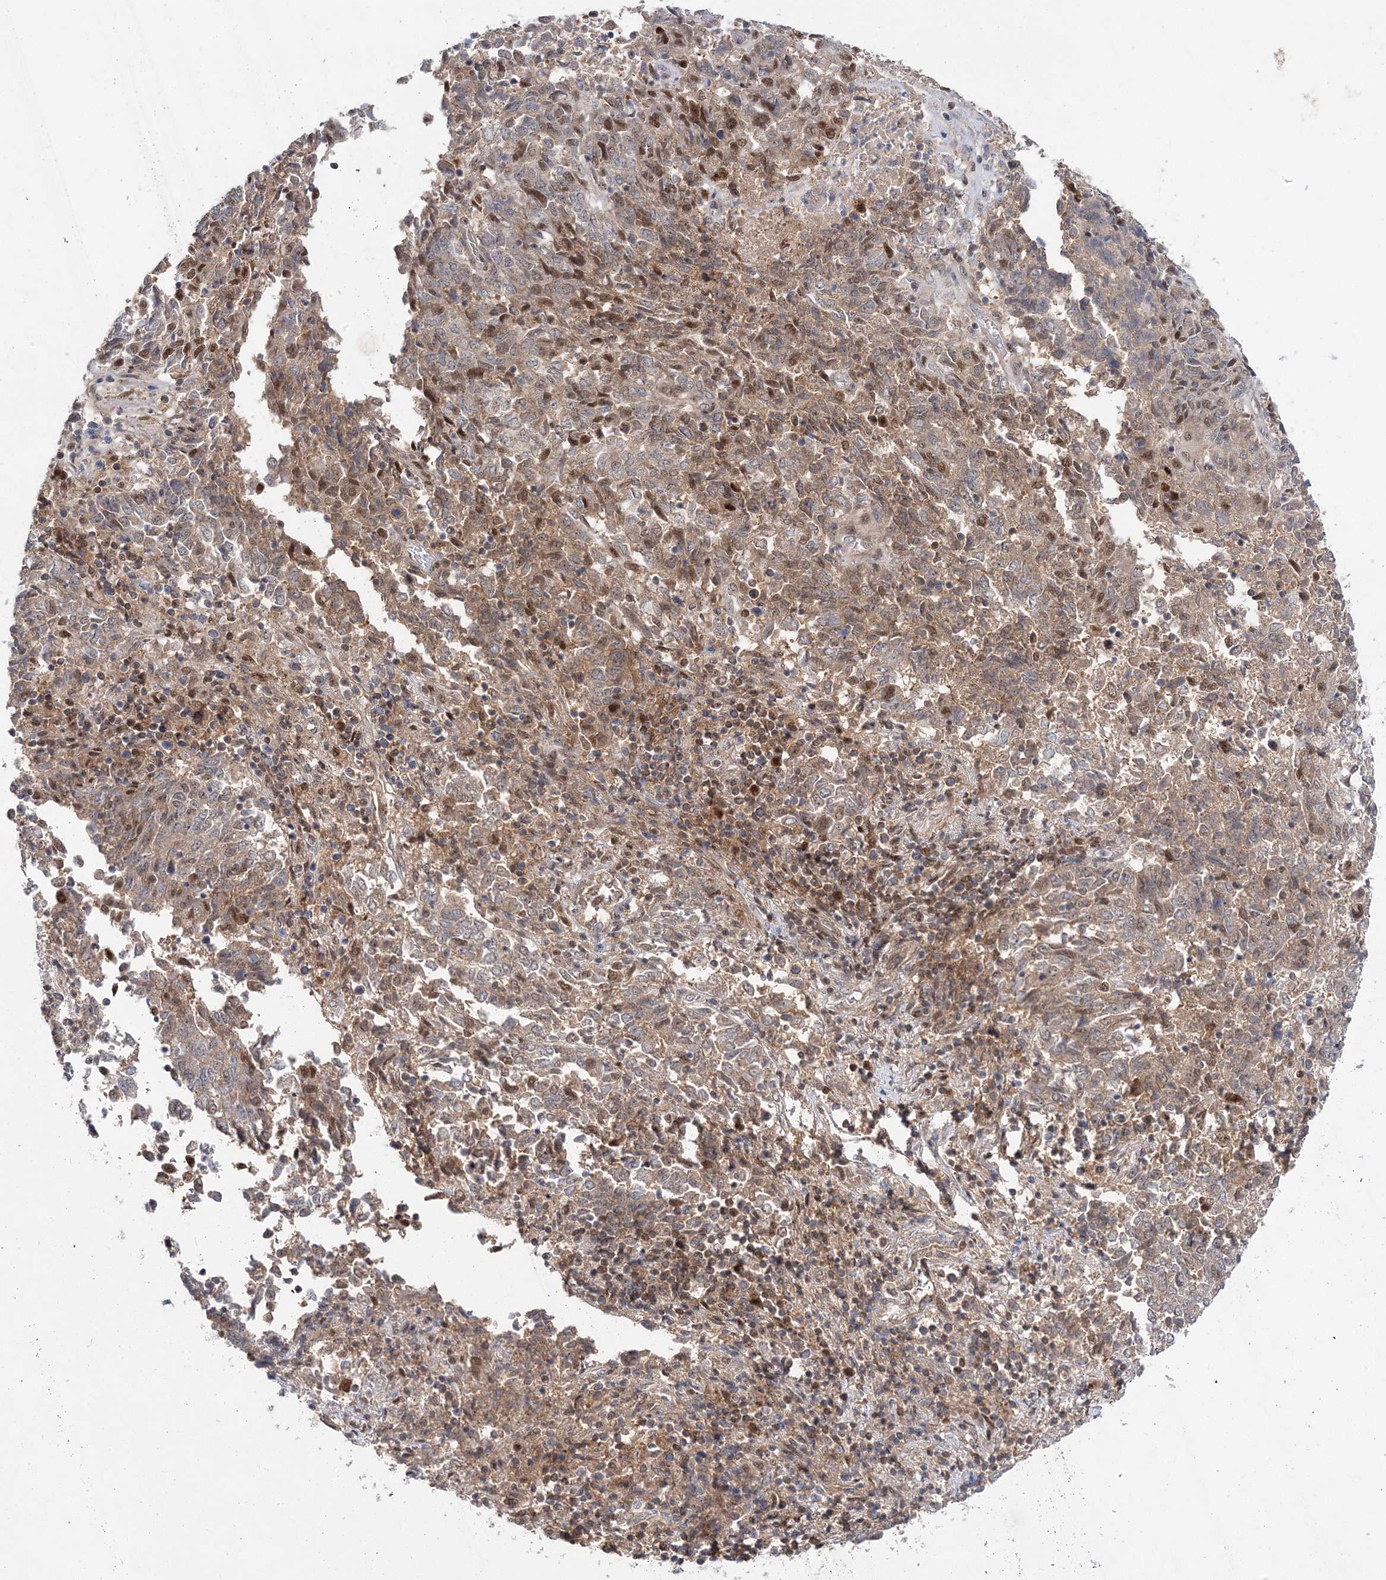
{"staining": {"intensity": "moderate", "quantity": "25%-75%", "location": "cytoplasmic/membranous,nuclear"}, "tissue": "endometrial cancer", "cell_type": "Tumor cells", "image_type": "cancer", "snomed": [{"axis": "morphology", "description": "Adenocarcinoma, NOS"}, {"axis": "topography", "description": "Endometrium"}], "caption": "About 25%-75% of tumor cells in endometrial cancer (adenocarcinoma) display moderate cytoplasmic/membranous and nuclear protein staining as visualized by brown immunohistochemical staining.", "gene": "NIF3L1", "patient": {"sex": "female", "age": 80}}